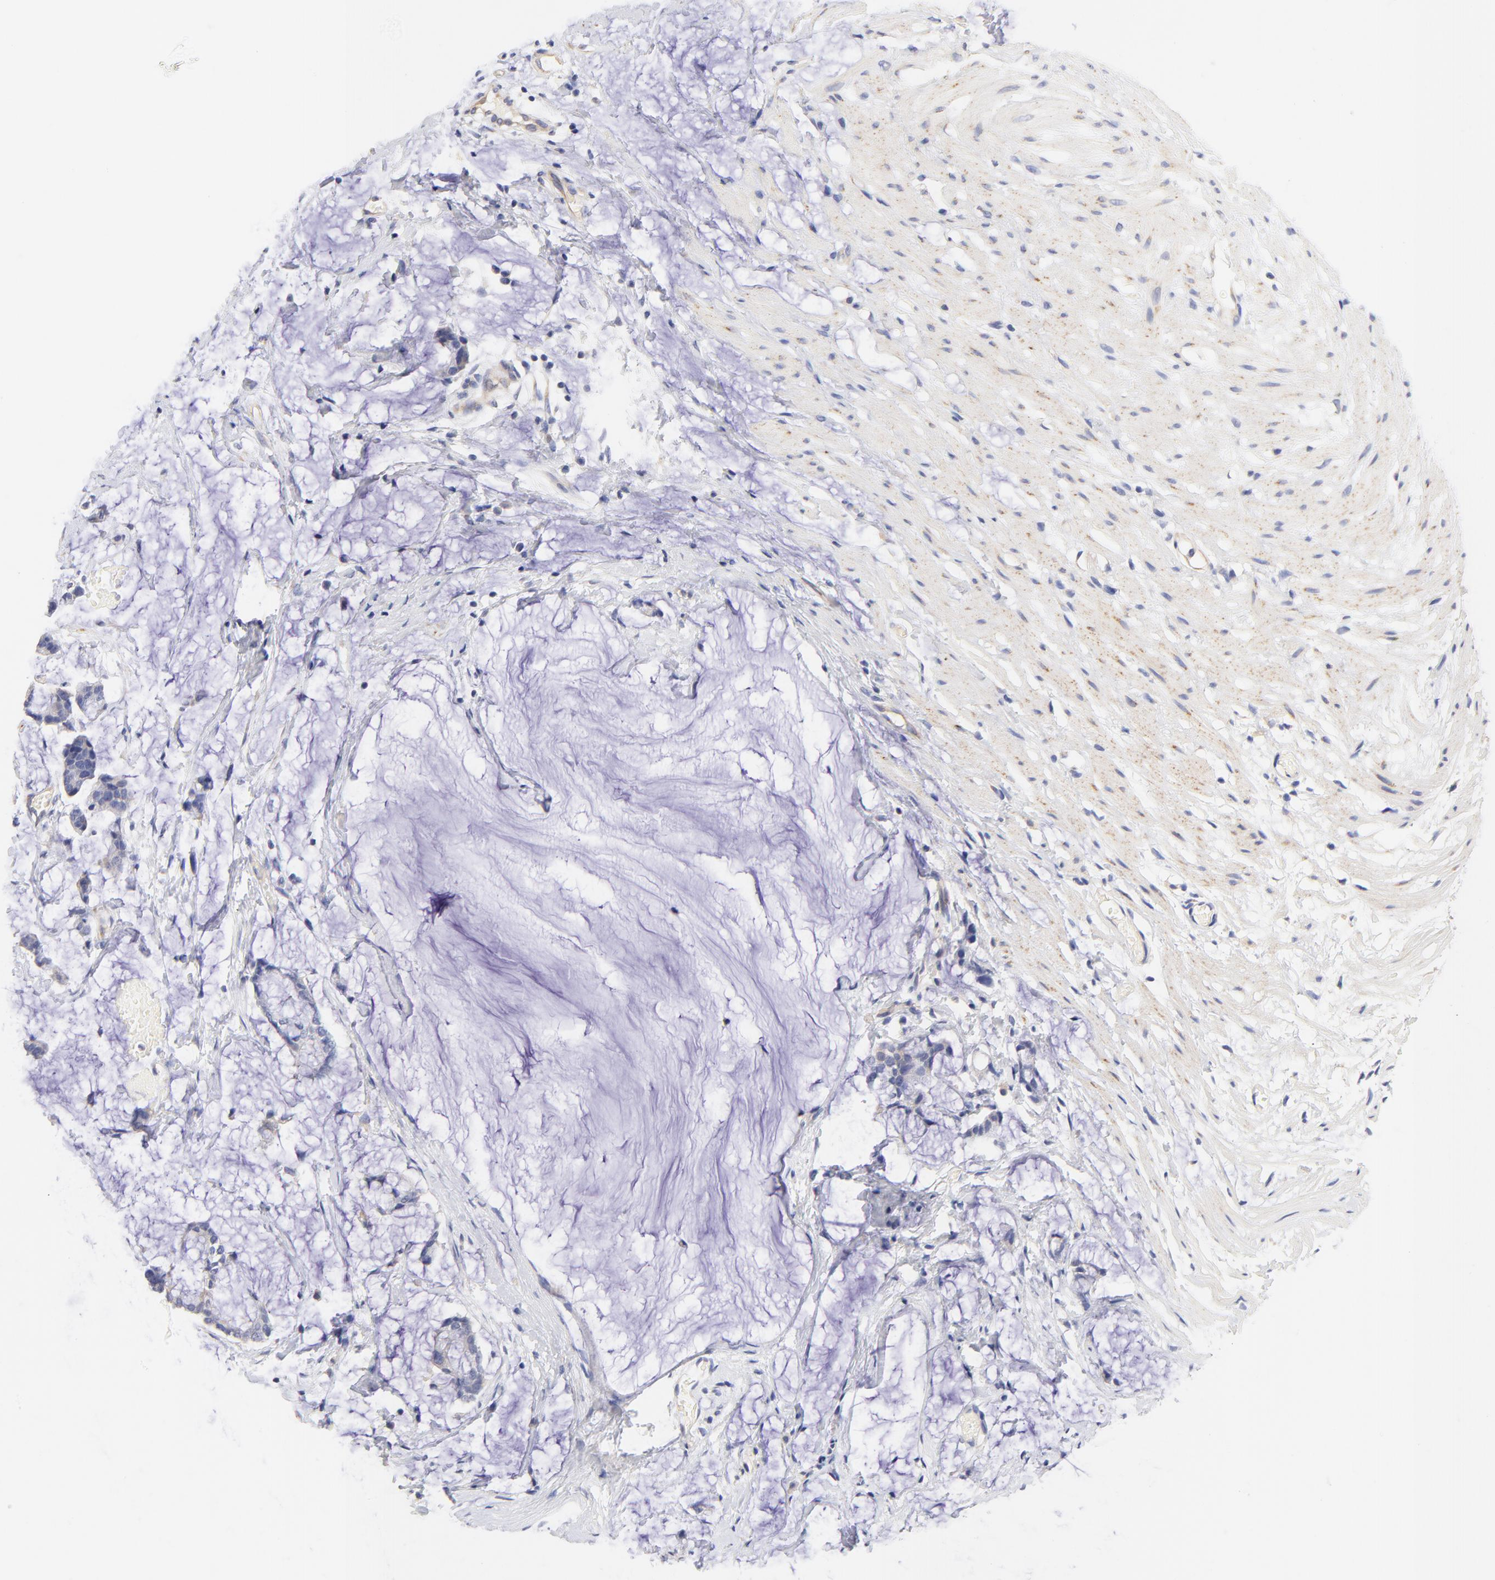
{"staining": {"intensity": "negative", "quantity": "none", "location": "none"}, "tissue": "colorectal cancer", "cell_type": "Tumor cells", "image_type": "cancer", "snomed": [{"axis": "morphology", "description": "Adenocarcinoma, NOS"}, {"axis": "topography", "description": "Colon"}], "caption": "The immunohistochemistry (IHC) image has no significant expression in tumor cells of colorectal cancer (adenocarcinoma) tissue. The staining was performed using DAB to visualize the protein expression in brown, while the nuclei were stained in blue with hematoxylin (Magnification: 20x).", "gene": "HS3ST1", "patient": {"sex": "male", "age": 14}}